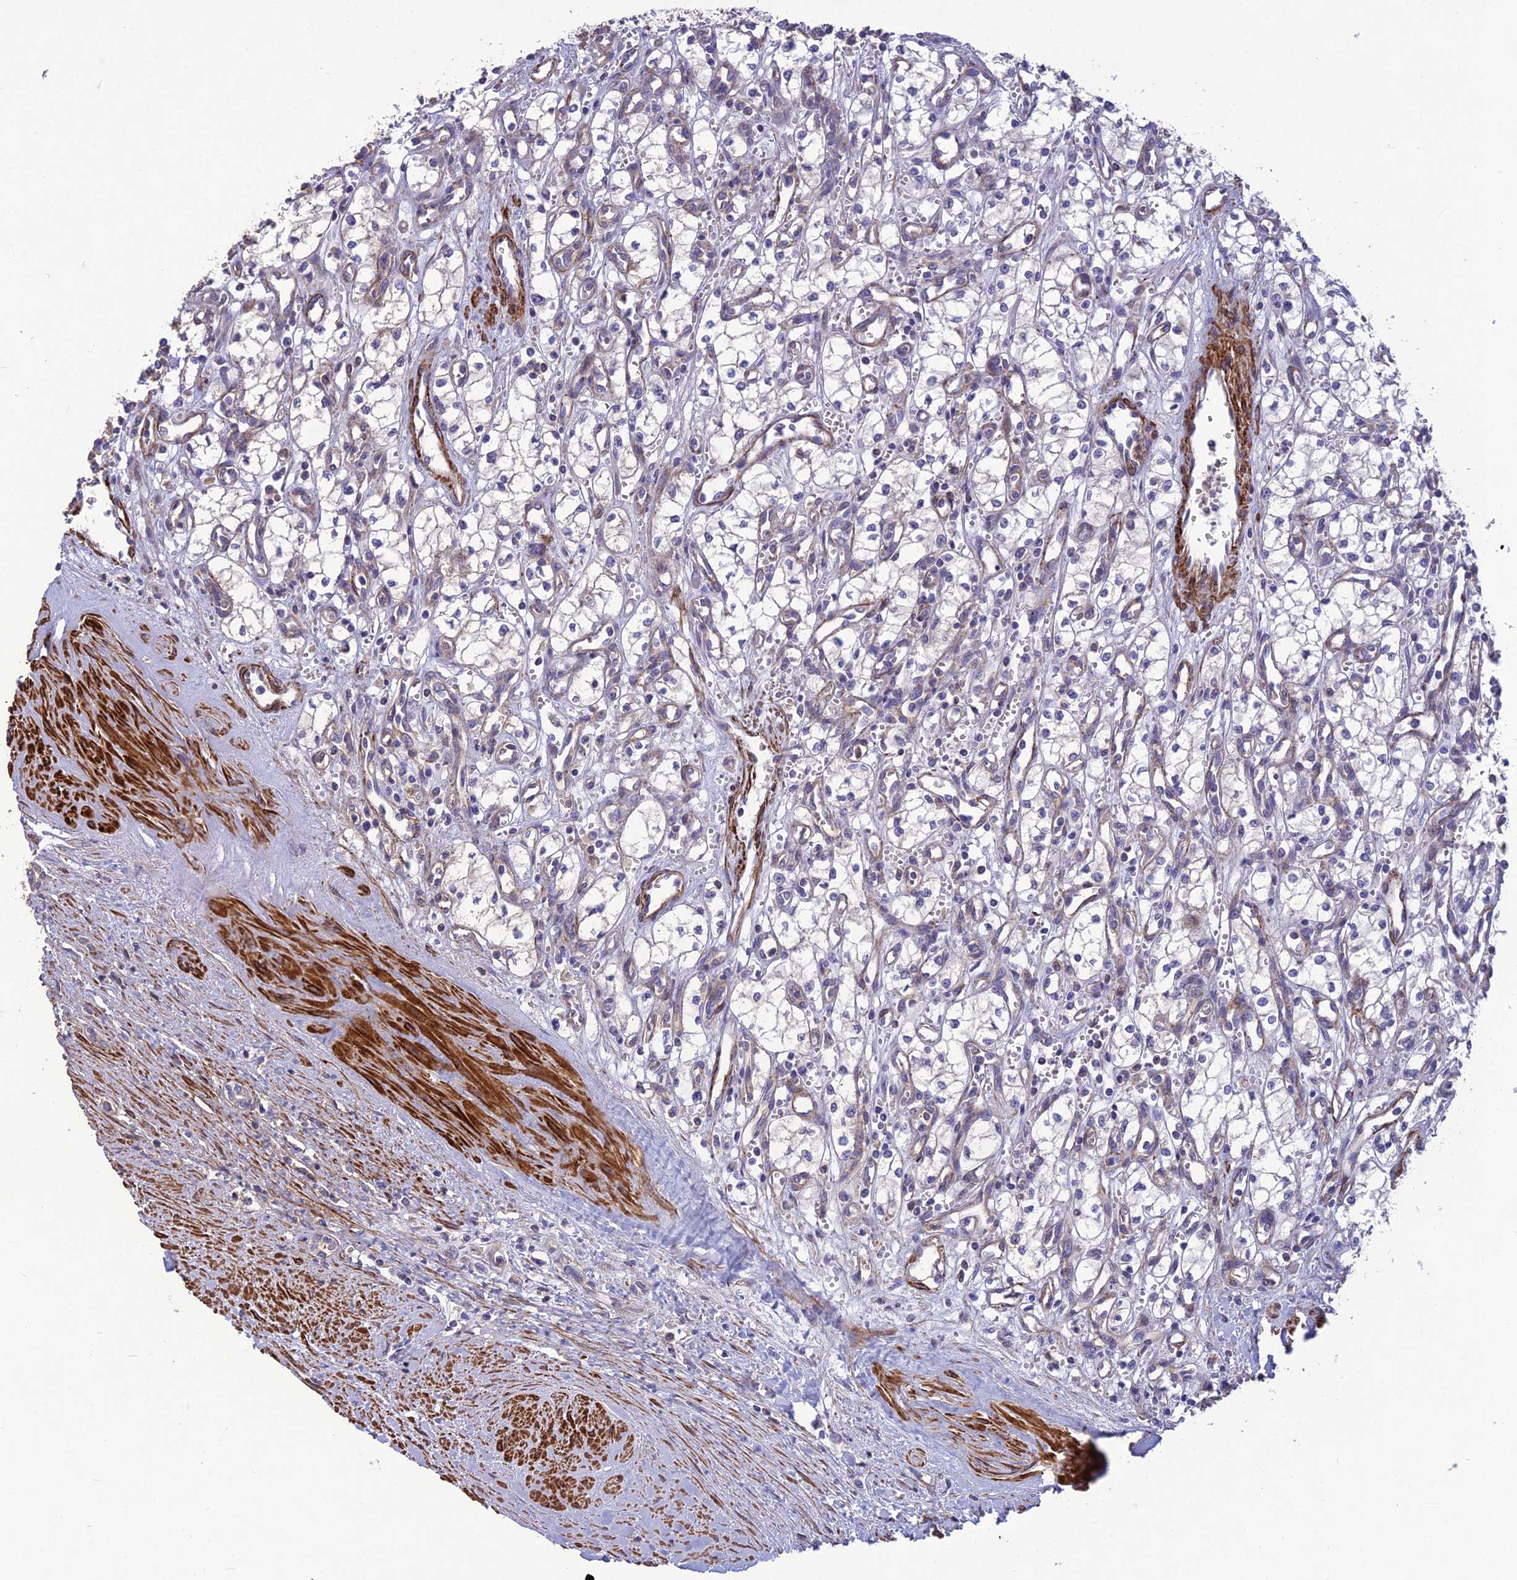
{"staining": {"intensity": "negative", "quantity": "none", "location": "none"}, "tissue": "renal cancer", "cell_type": "Tumor cells", "image_type": "cancer", "snomed": [{"axis": "morphology", "description": "Adenocarcinoma, NOS"}, {"axis": "topography", "description": "Kidney"}], "caption": "A high-resolution micrograph shows immunohistochemistry staining of renal cancer, which reveals no significant staining in tumor cells.", "gene": "CLUH", "patient": {"sex": "male", "age": 59}}